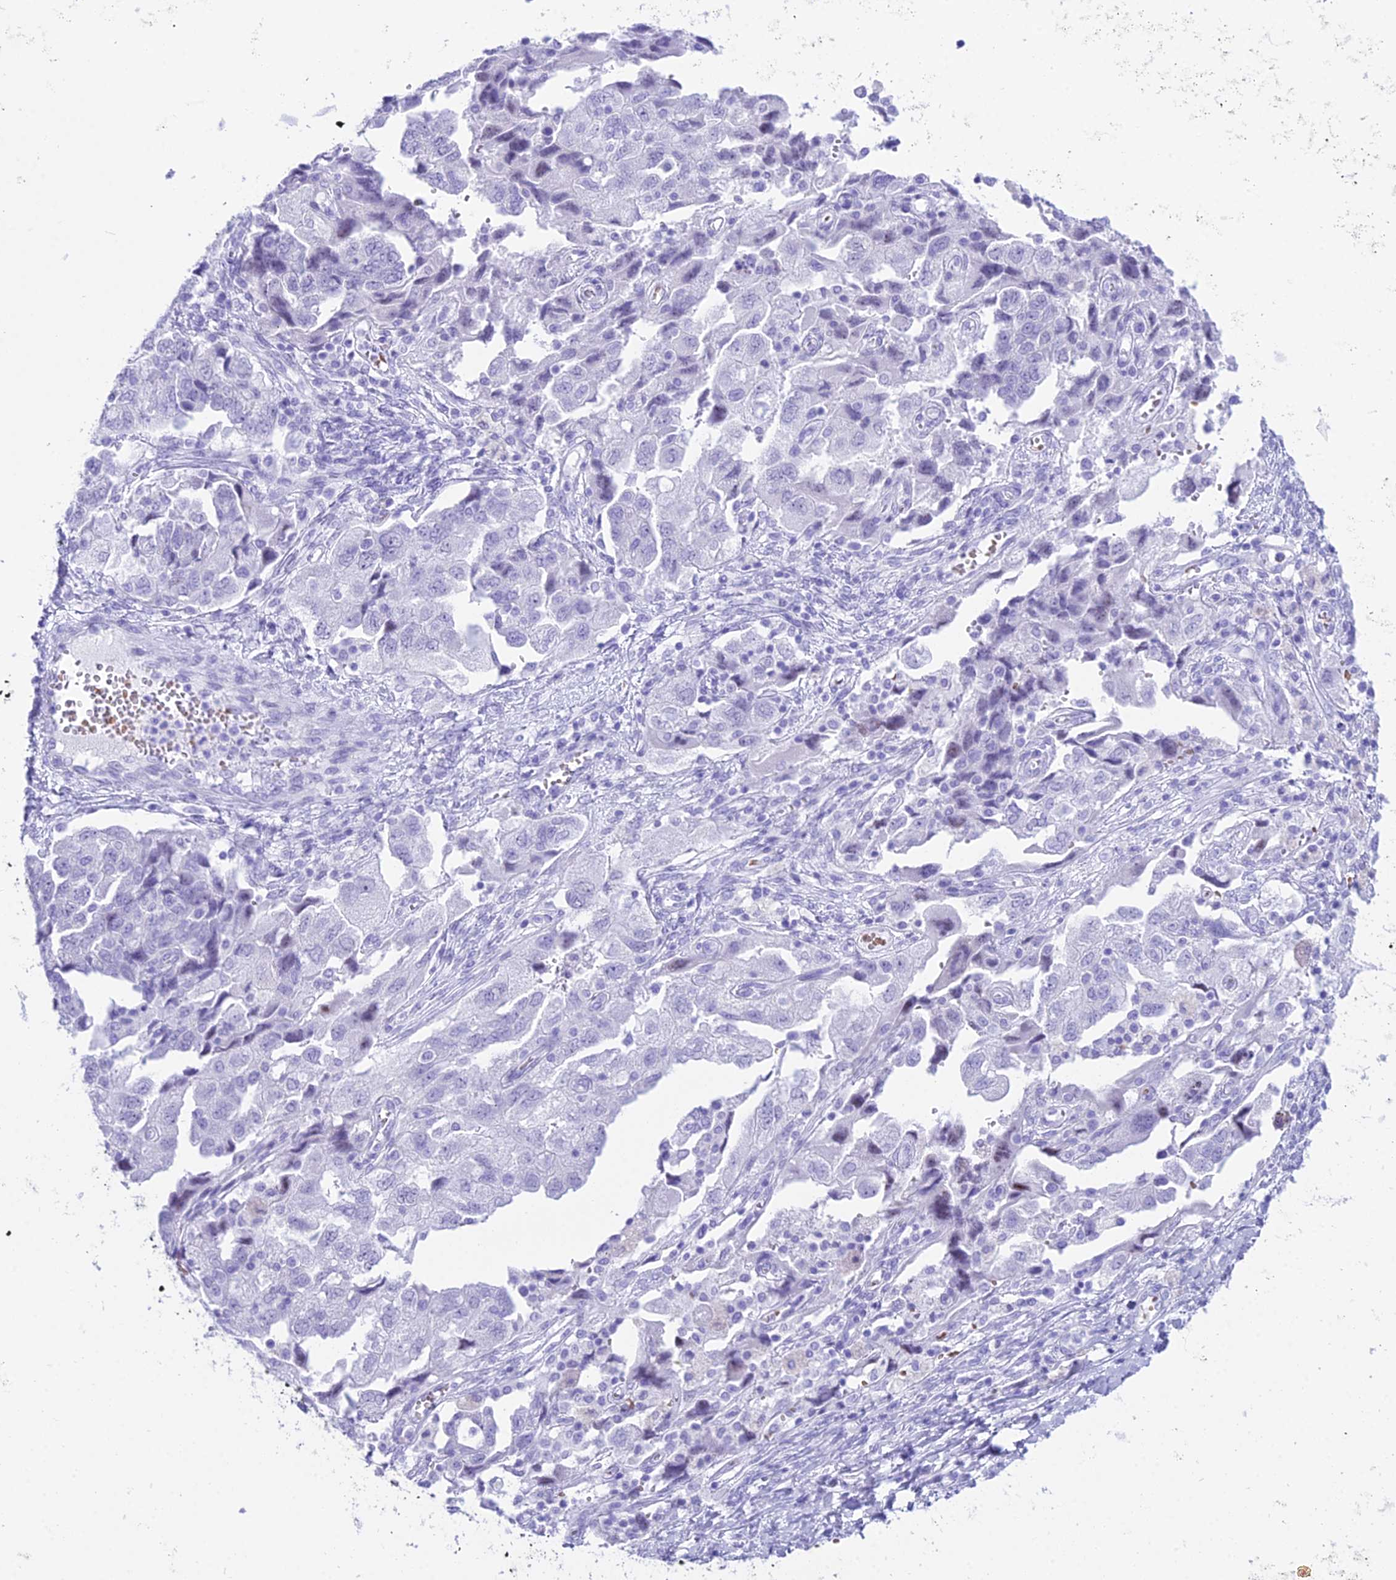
{"staining": {"intensity": "negative", "quantity": "none", "location": "none"}, "tissue": "ovarian cancer", "cell_type": "Tumor cells", "image_type": "cancer", "snomed": [{"axis": "morphology", "description": "Carcinoma, NOS"}, {"axis": "morphology", "description": "Cystadenocarcinoma, serous, NOS"}, {"axis": "topography", "description": "Ovary"}], "caption": "This is an immunohistochemistry image of ovarian cancer. There is no staining in tumor cells.", "gene": "RNPS1", "patient": {"sex": "female", "age": 69}}